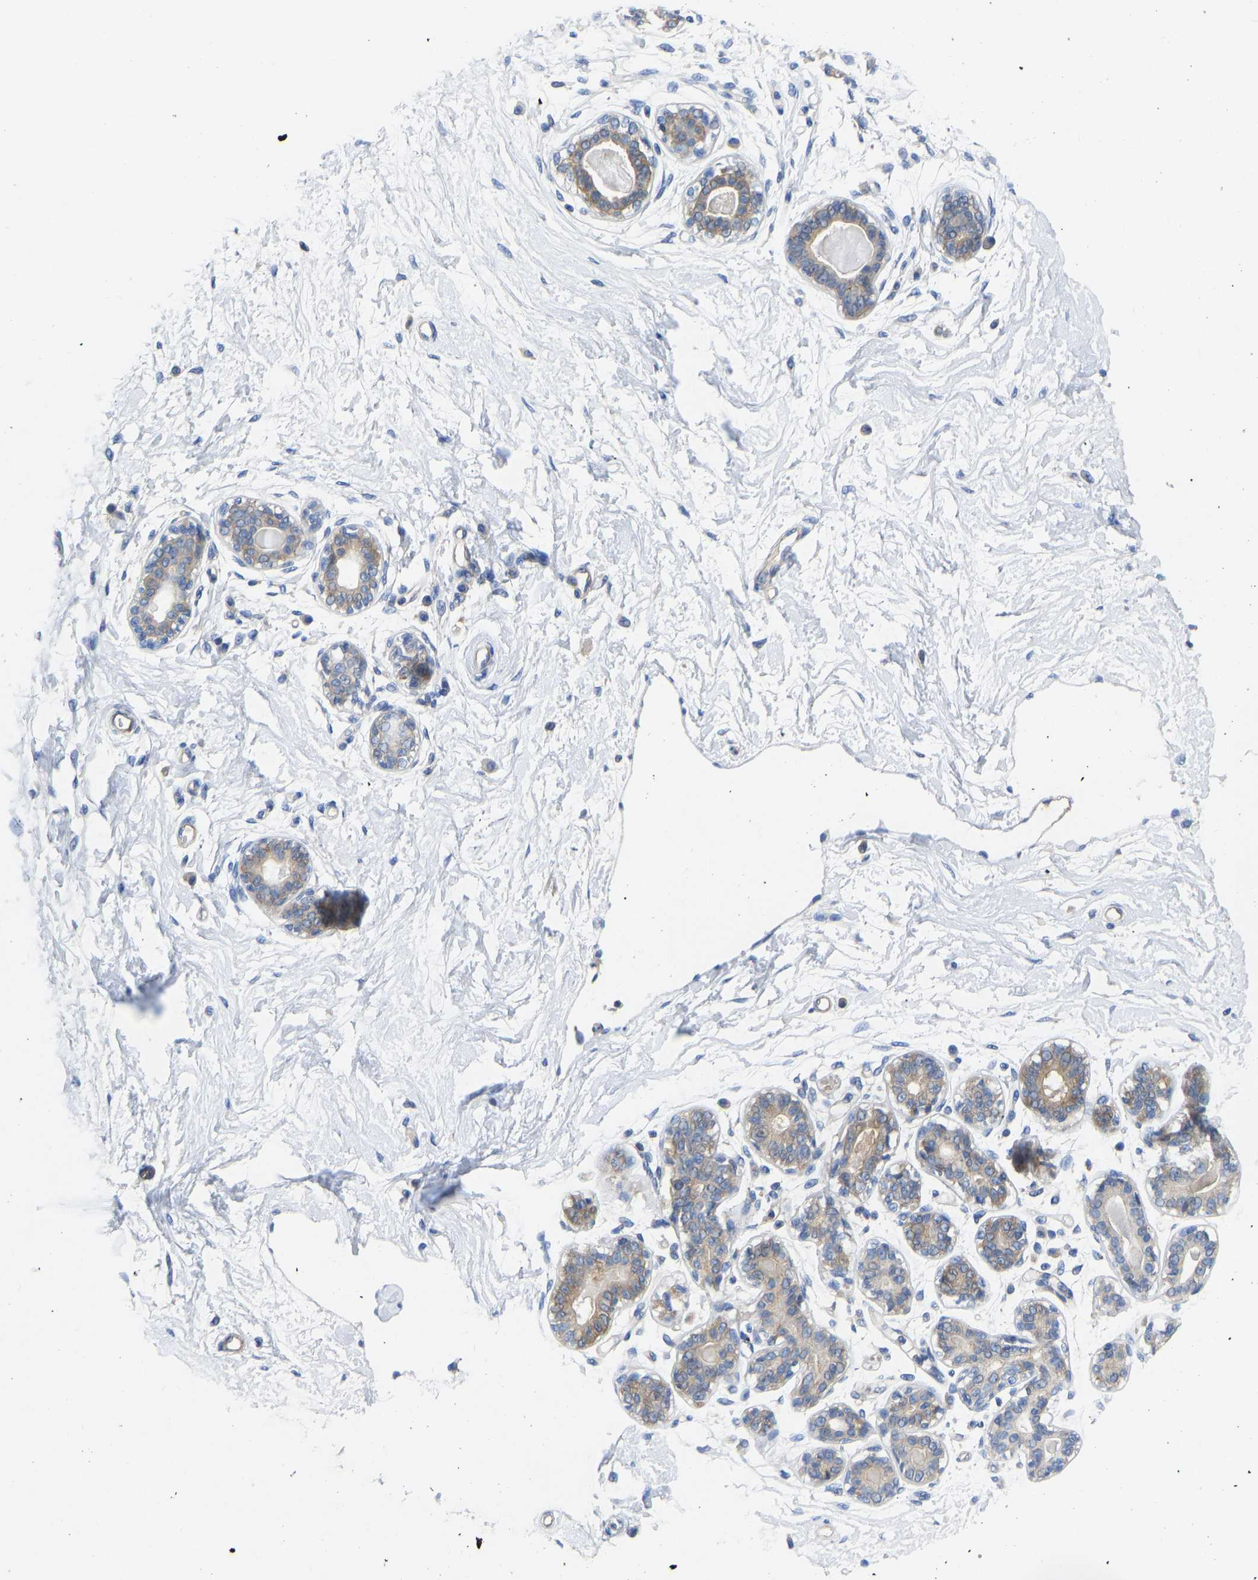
{"staining": {"intensity": "negative", "quantity": "none", "location": "none"}, "tissue": "breast", "cell_type": "Adipocytes", "image_type": "normal", "snomed": [{"axis": "morphology", "description": "Normal tissue, NOS"}, {"axis": "topography", "description": "Breast"}], "caption": "DAB immunohistochemical staining of normal breast exhibits no significant positivity in adipocytes.", "gene": "PPP3CA", "patient": {"sex": "female", "age": 45}}